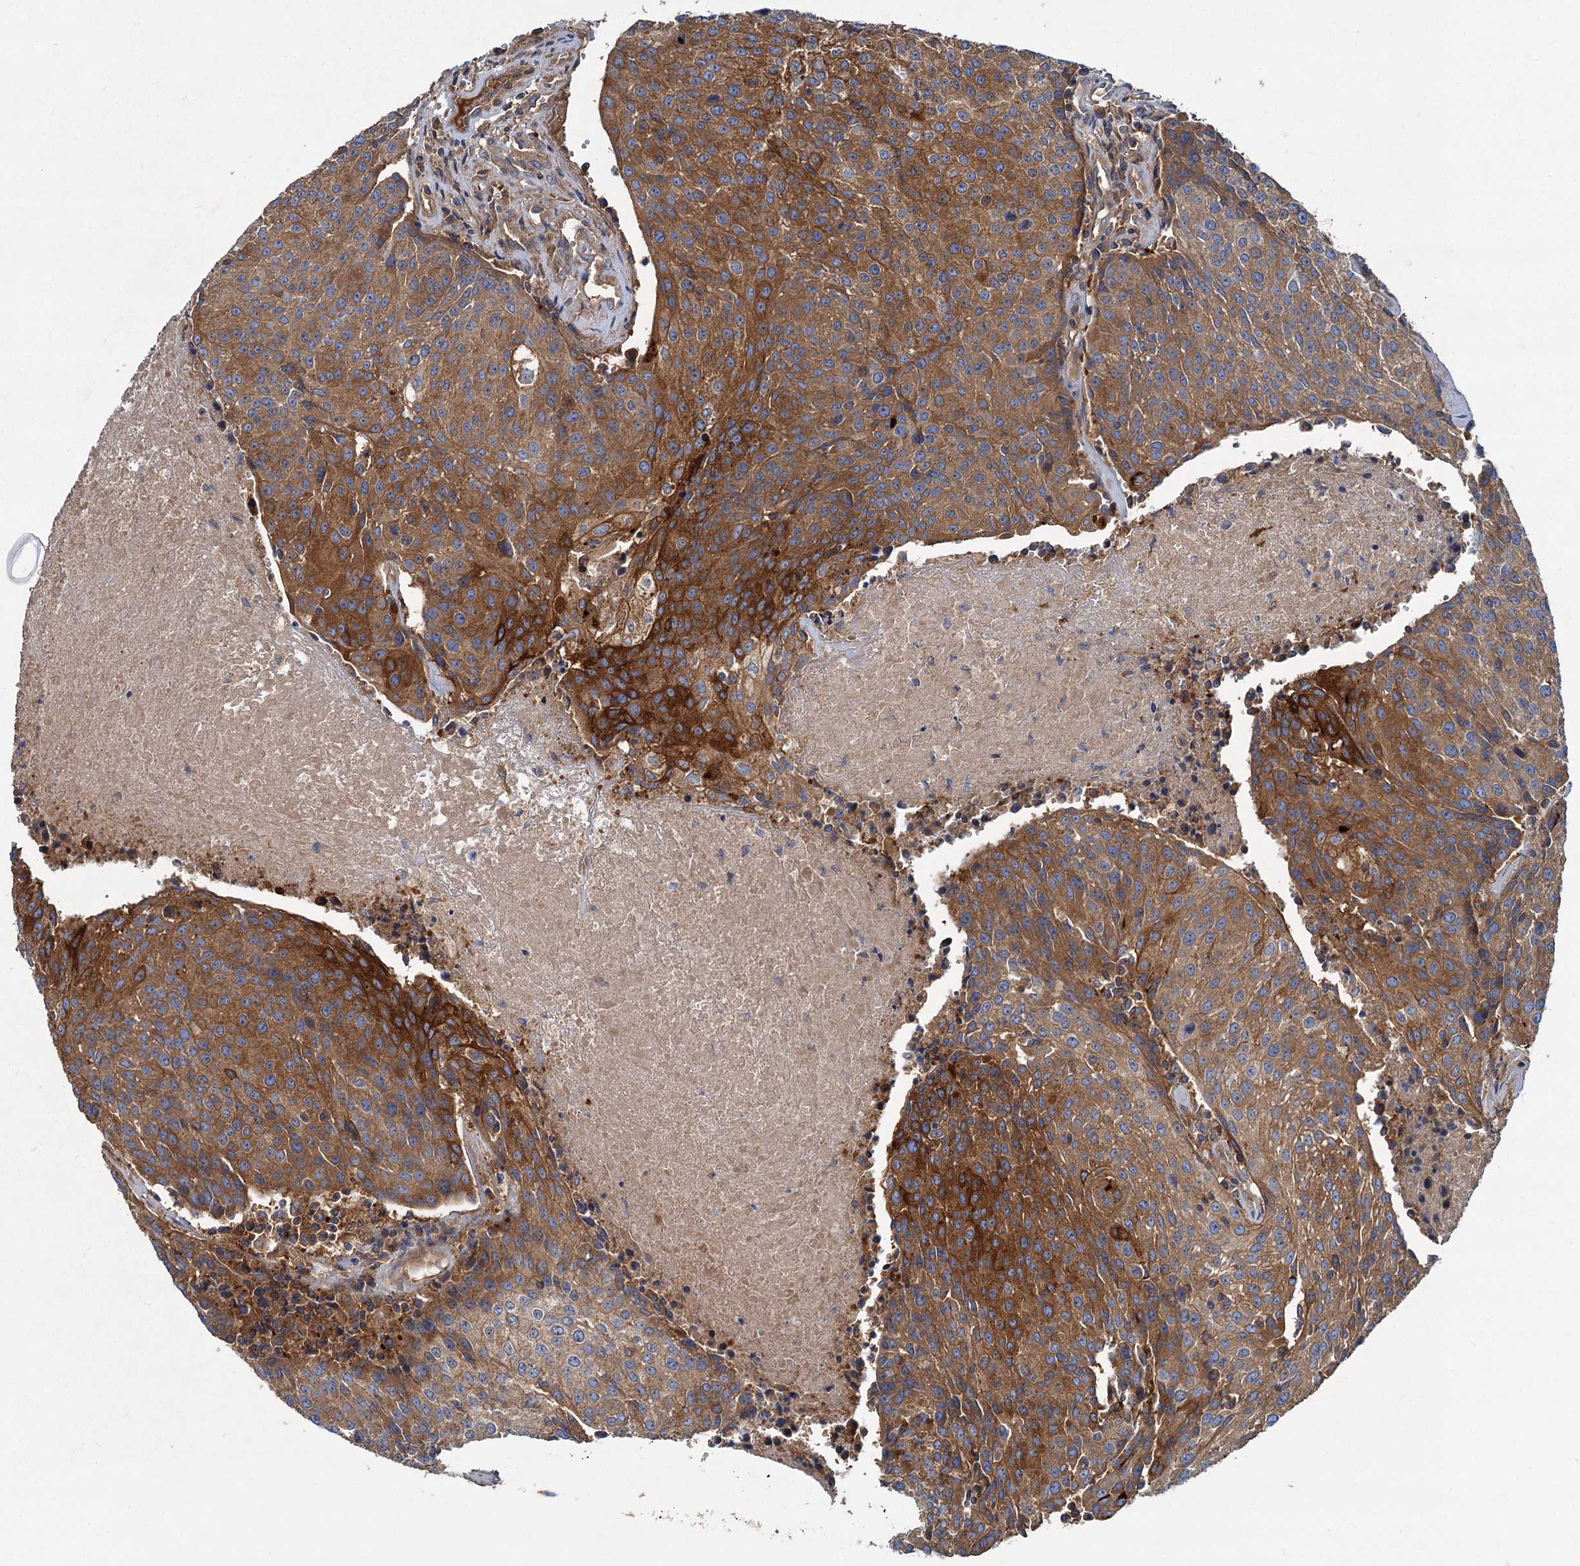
{"staining": {"intensity": "strong", "quantity": ">75%", "location": "cytoplasmic/membranous"}, "tissue": "urothelial cancer", "cell_type": "Tumor cells", "image_type": "cancer", "snomed": [{"axis": "morphology", "description": "Urothelial carcinoma, High grade"}, {"axis": "topography", "description": "Urinary bladder"}], "caption": "A high amount of strong cytoplasmic/membranous positivity is seen in approximately >75% of tumor cells in high-grade urothelial carcinoma tissue.", "gene": "ALKBH7", "patient": {"sex": "female", "age": 85}}